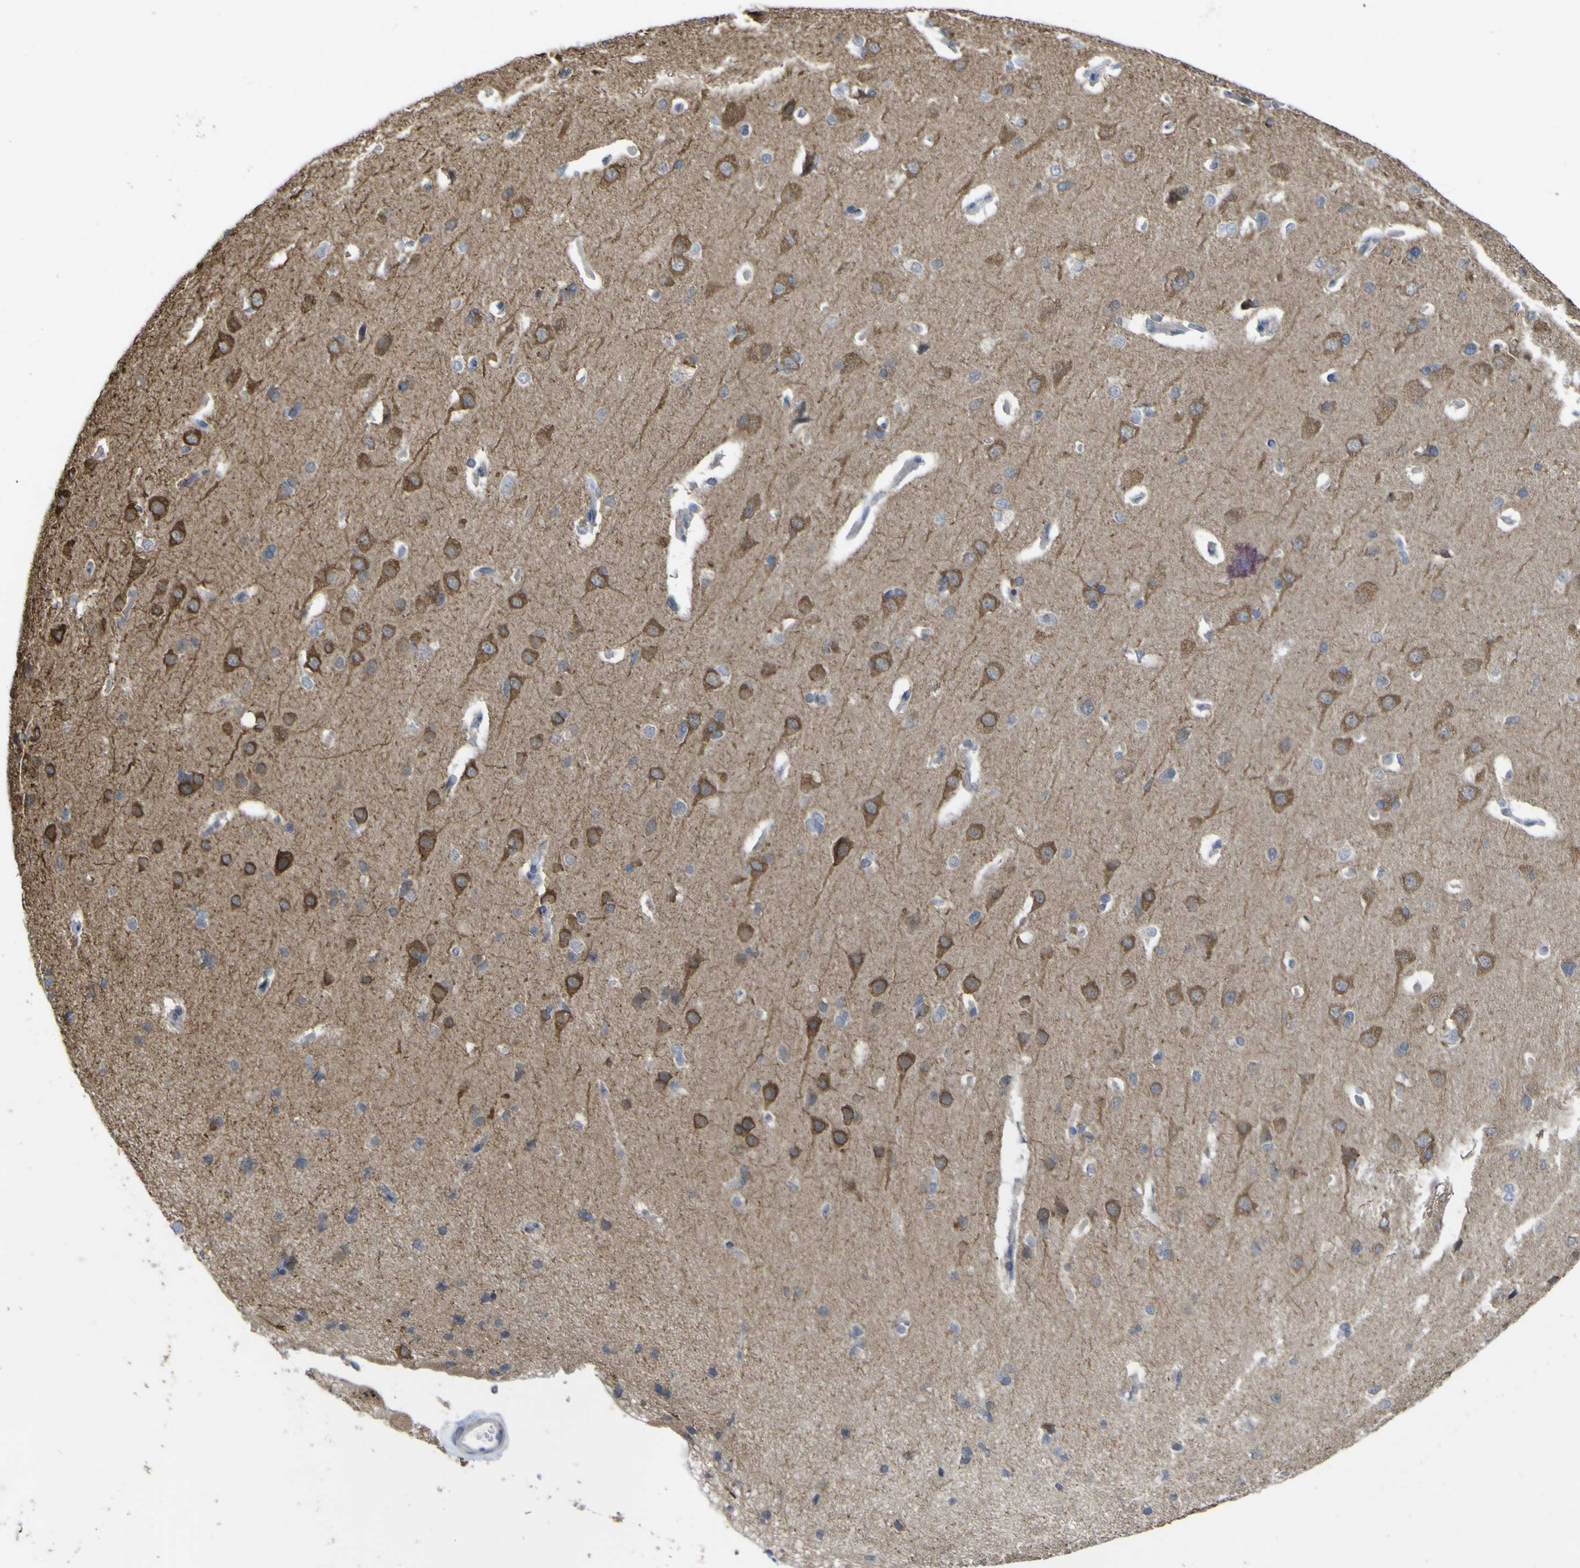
{"staining": {"intensity": "negative", "quantity": "none", "location": "none"}, "tissue": "cerebral cortex", "cell_type": "Endothelial cells", "image_type": "normal", "snomed": [{"axis": "morphology", "description": "Normal tissue, NOS"}, {"axis": "topography", "description": "Cerebral cortex"}], "caption": "High power microscopy histopathology image of an IHC histopathology image of normal cerebral cortex, revealing no significant positivity in endothelial cells. (DAB (3,3'-diaminobenzidine) immunohistochemistry, high magnification).", "gene": "TNFRSF11A", "patient": {"sex": "male", "age": 62}}